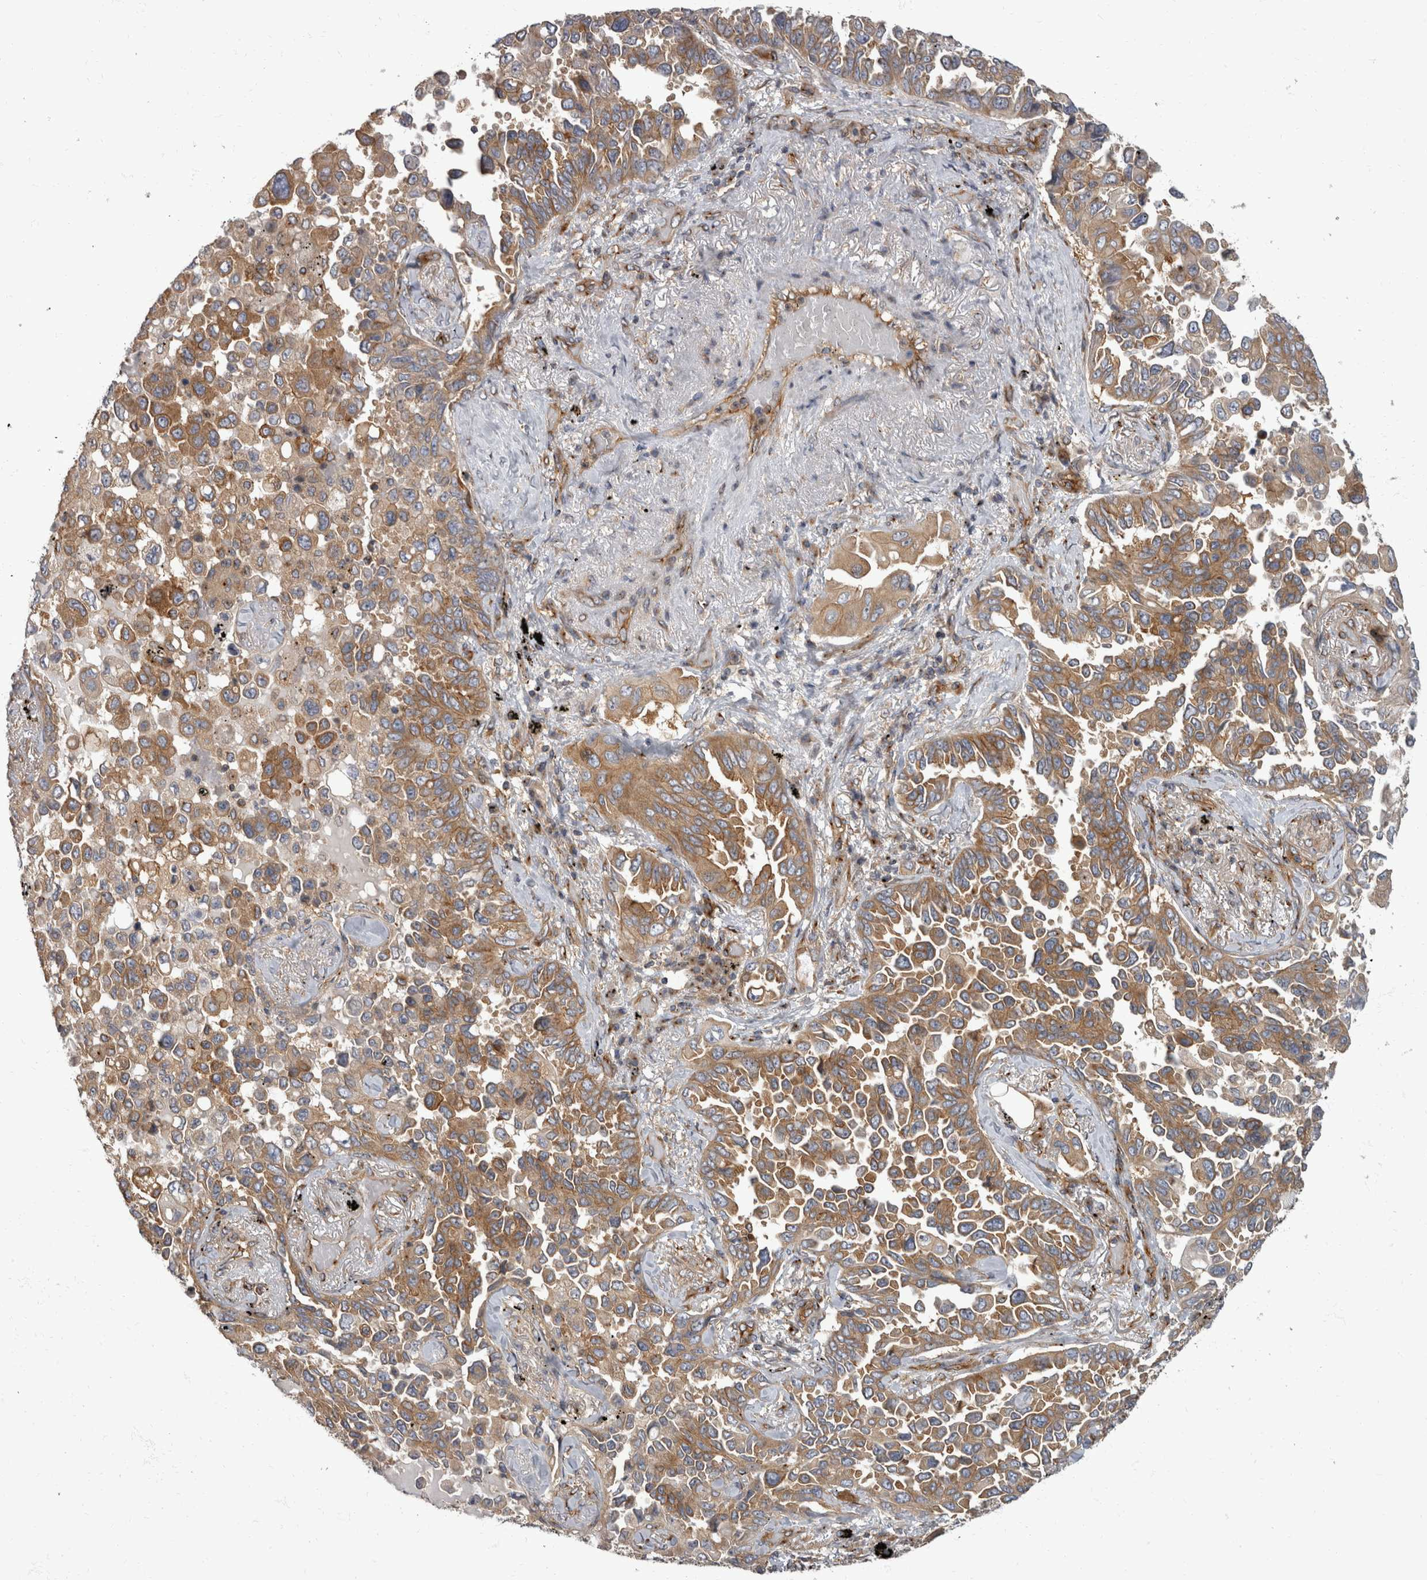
{"staining": {"intensity": "moderate", "quantity": ">75%", "location": "cytoplasmic/membranous"}, "tissue": "lung cancer", "cell_type": "Tumor cells", "image_type": "cancer", "snomed": [{"axis": "morphology", "description": "Adenocarcinoma, NOS"}, {"axis": "topography", "description": "Lung"}], "caption": "A brown stain shows moderate cytoplasmic/membranous positivity of a protein in adenocarcinoma (lung) tumor cells.", "gene": "HOOK3", "patient": {"sex": "female", "age": 67}}